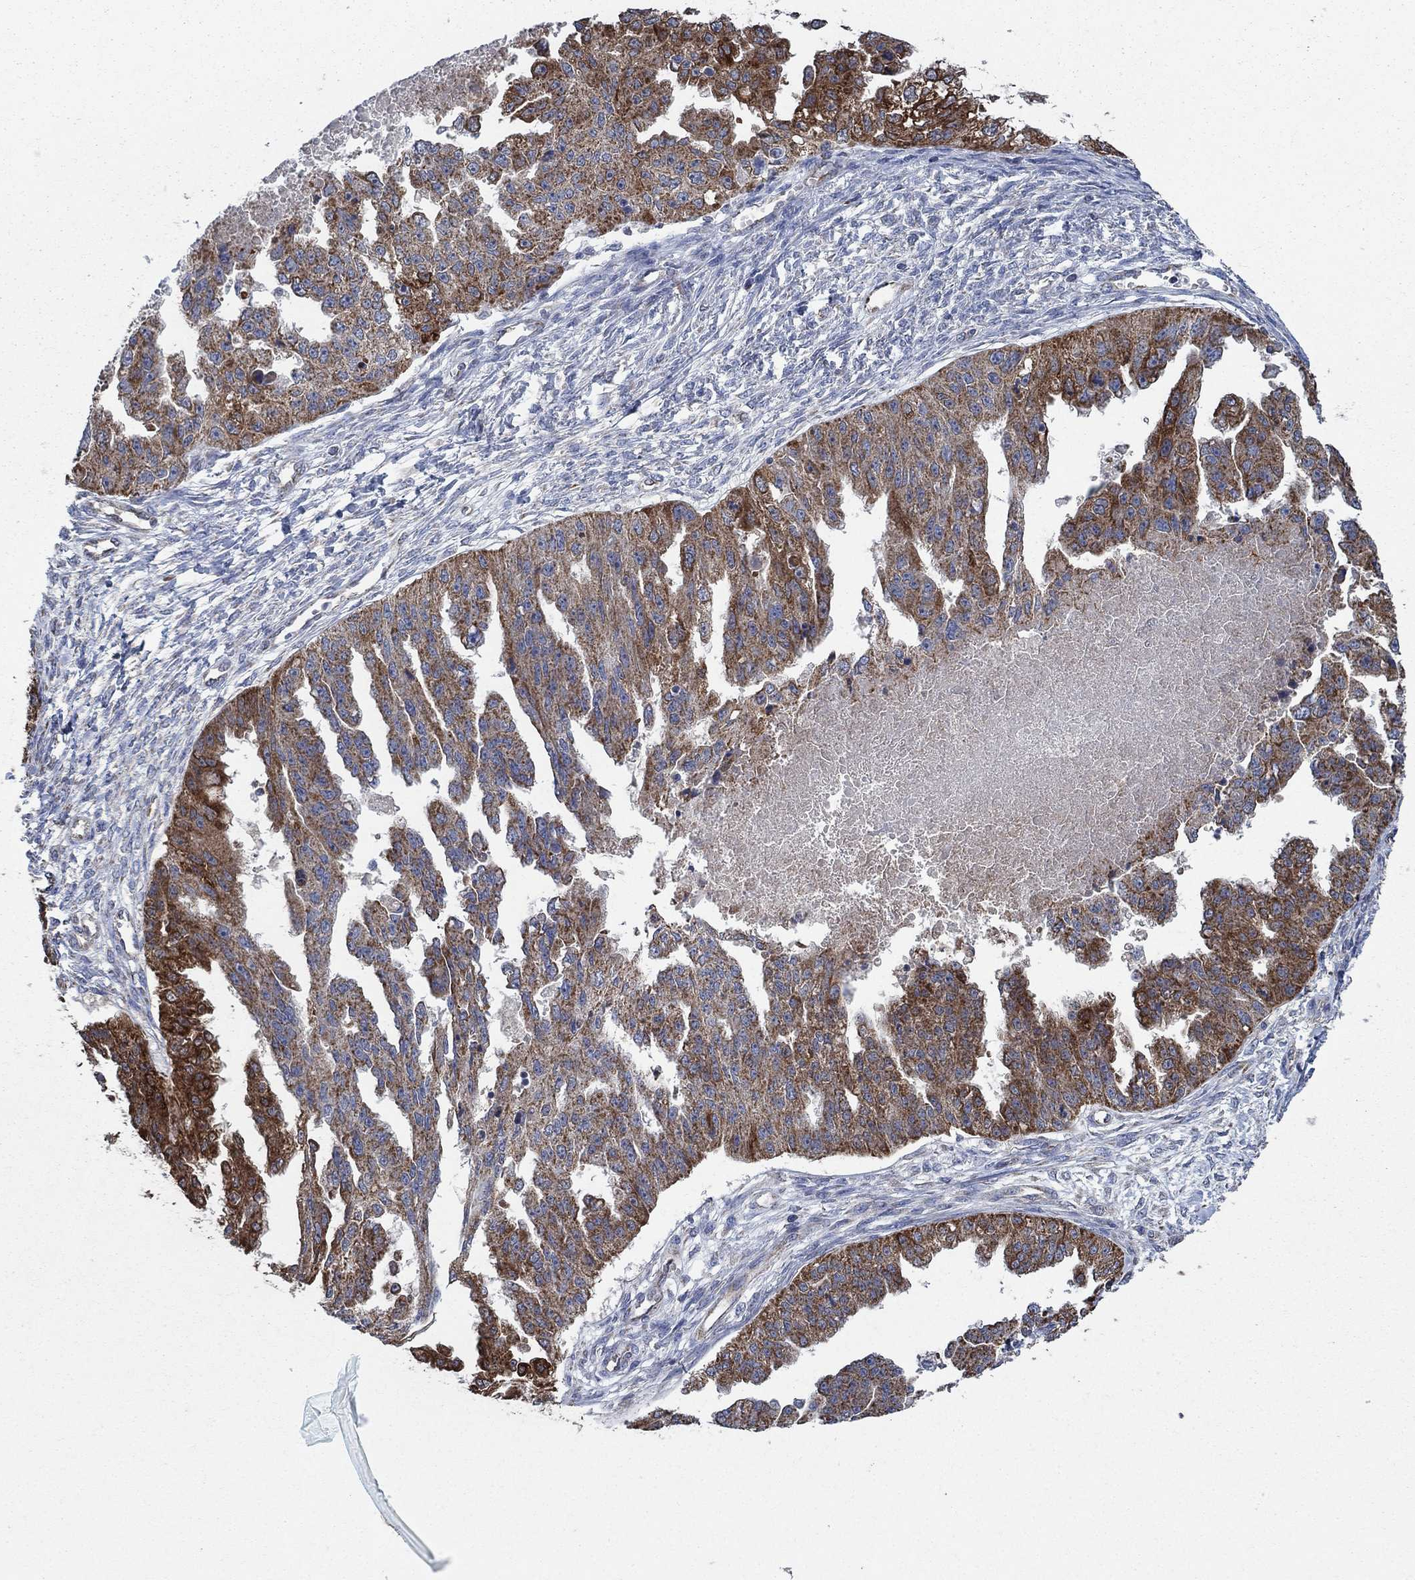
{"staining": {"intensity": "moderate", "quantity": "25%-75%", "location": "cytoplasmic/membranous"}, "tissue": "ovarian cancer", "cell_type": "Tumor cells", "image_type": "cancer", "snomed": [{"axis": "morphology", "description": "Cystadenocarcinoma, serous, NOS"}, {"axis": "topography", "description": "Ovary"}], "caption": "The micrograph reveals staining of ovarian cancer, revealing moderate cytoplasmic/membranous protein staining (brown color) within tumor cells.", "gene": "HID1", "patient": {"sex": "female", "age": 58}}